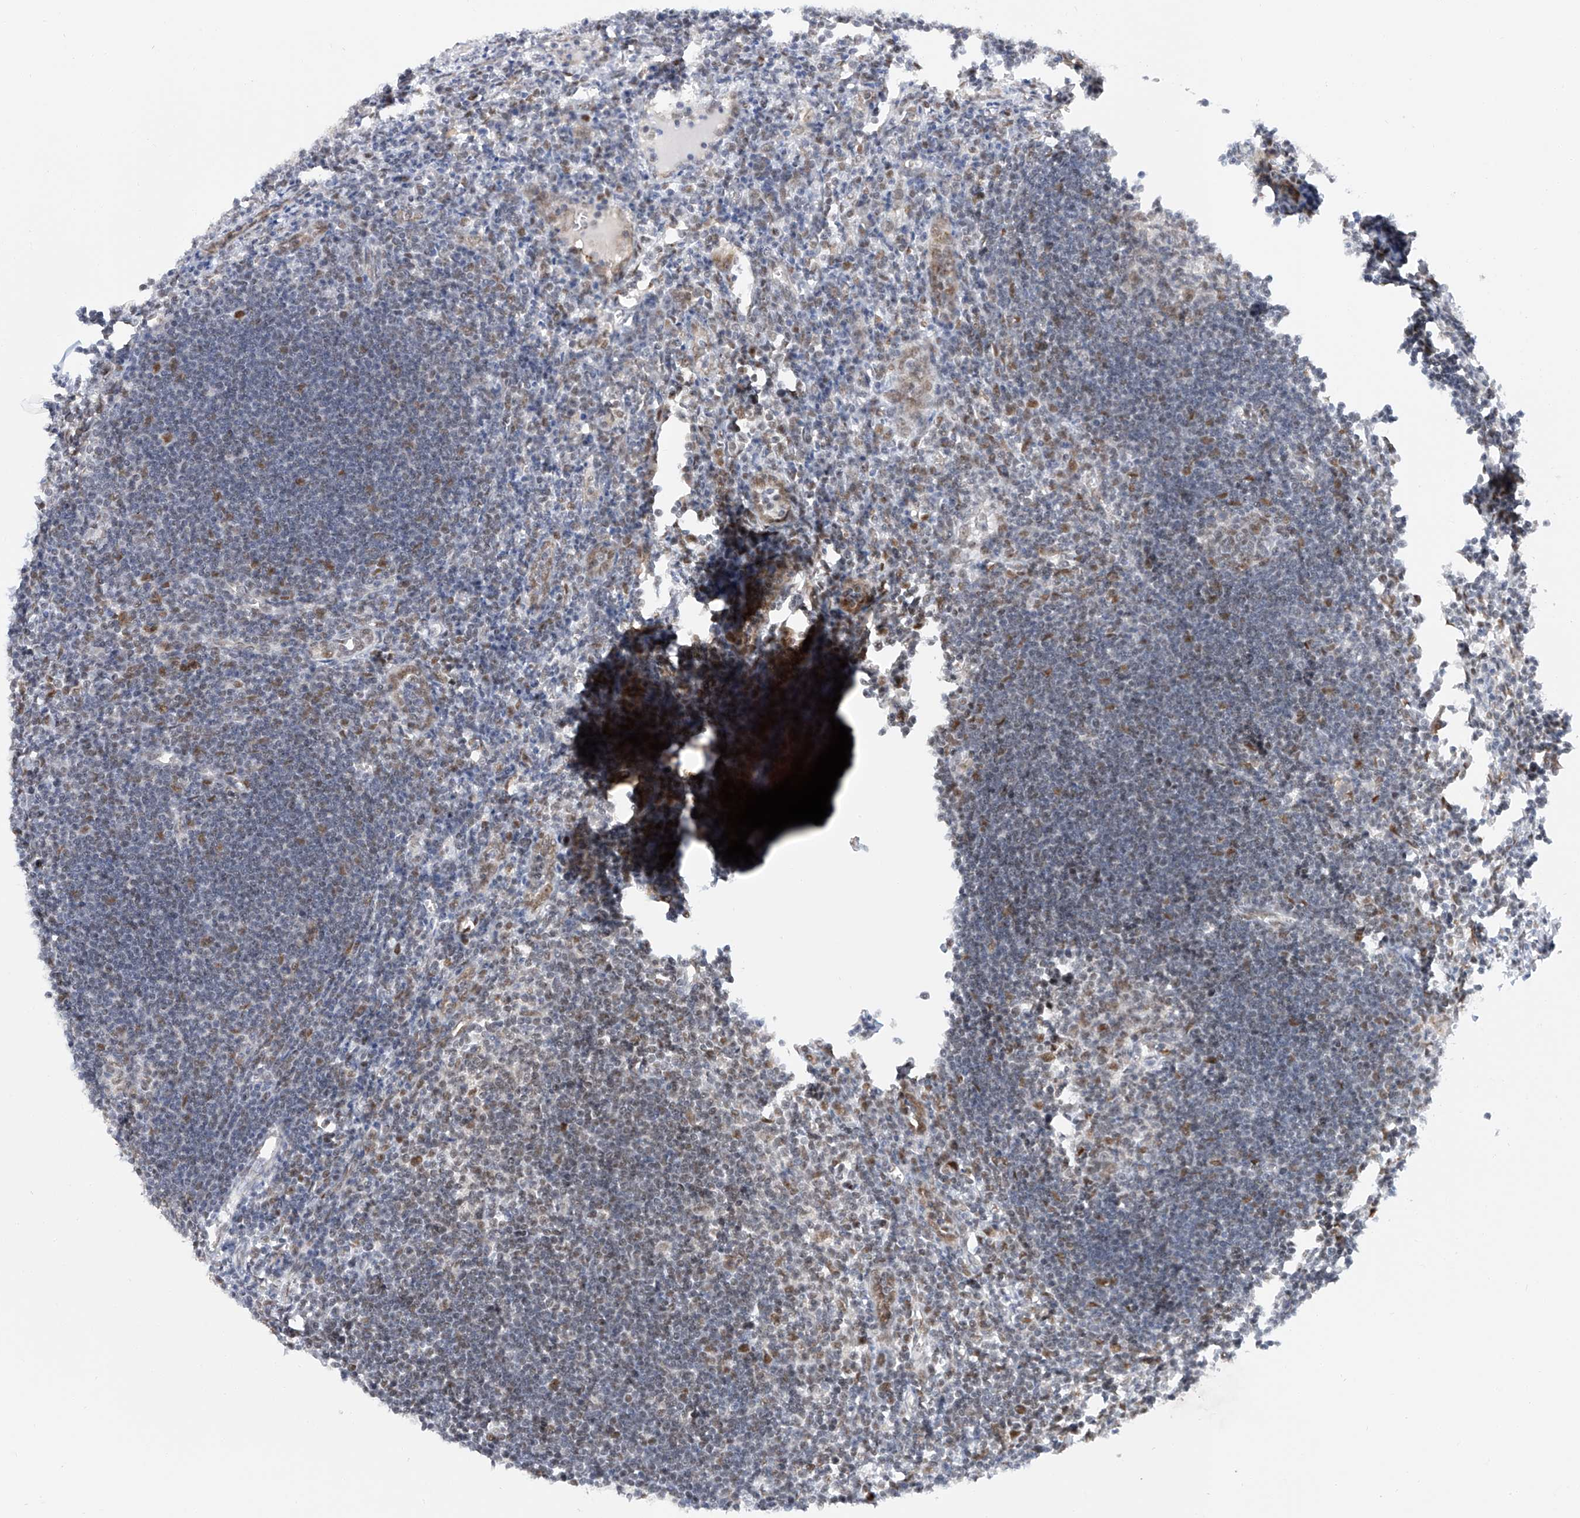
{"staining": {"intensity": "moderate", "quantity": ">75%", "location": "nuclear"}, "tissue": "lymph node", "cell_type": "Germinal center cells", "image_type": "normal", "snomed": [{"axis": "morphology", "description": "Normal tissue, NOS"}, {"axis": "morphology", "description": "Malignant melanoma, Metastatic site"}, {"axis": "topography", "description": "Lymph node"}], "caption": "Brown immunohistochemical staining in normal human lymph node shows moderate nuclear expression in about >75% of germinal center cells. Using DAB (3,3'-diaminobenzidine) (brown) and hematoxylin (blue) stains, captured at high magnification using brightfield microscopy.", "gene": "POGK", "patient": {"sex": "male", "age": 41}}